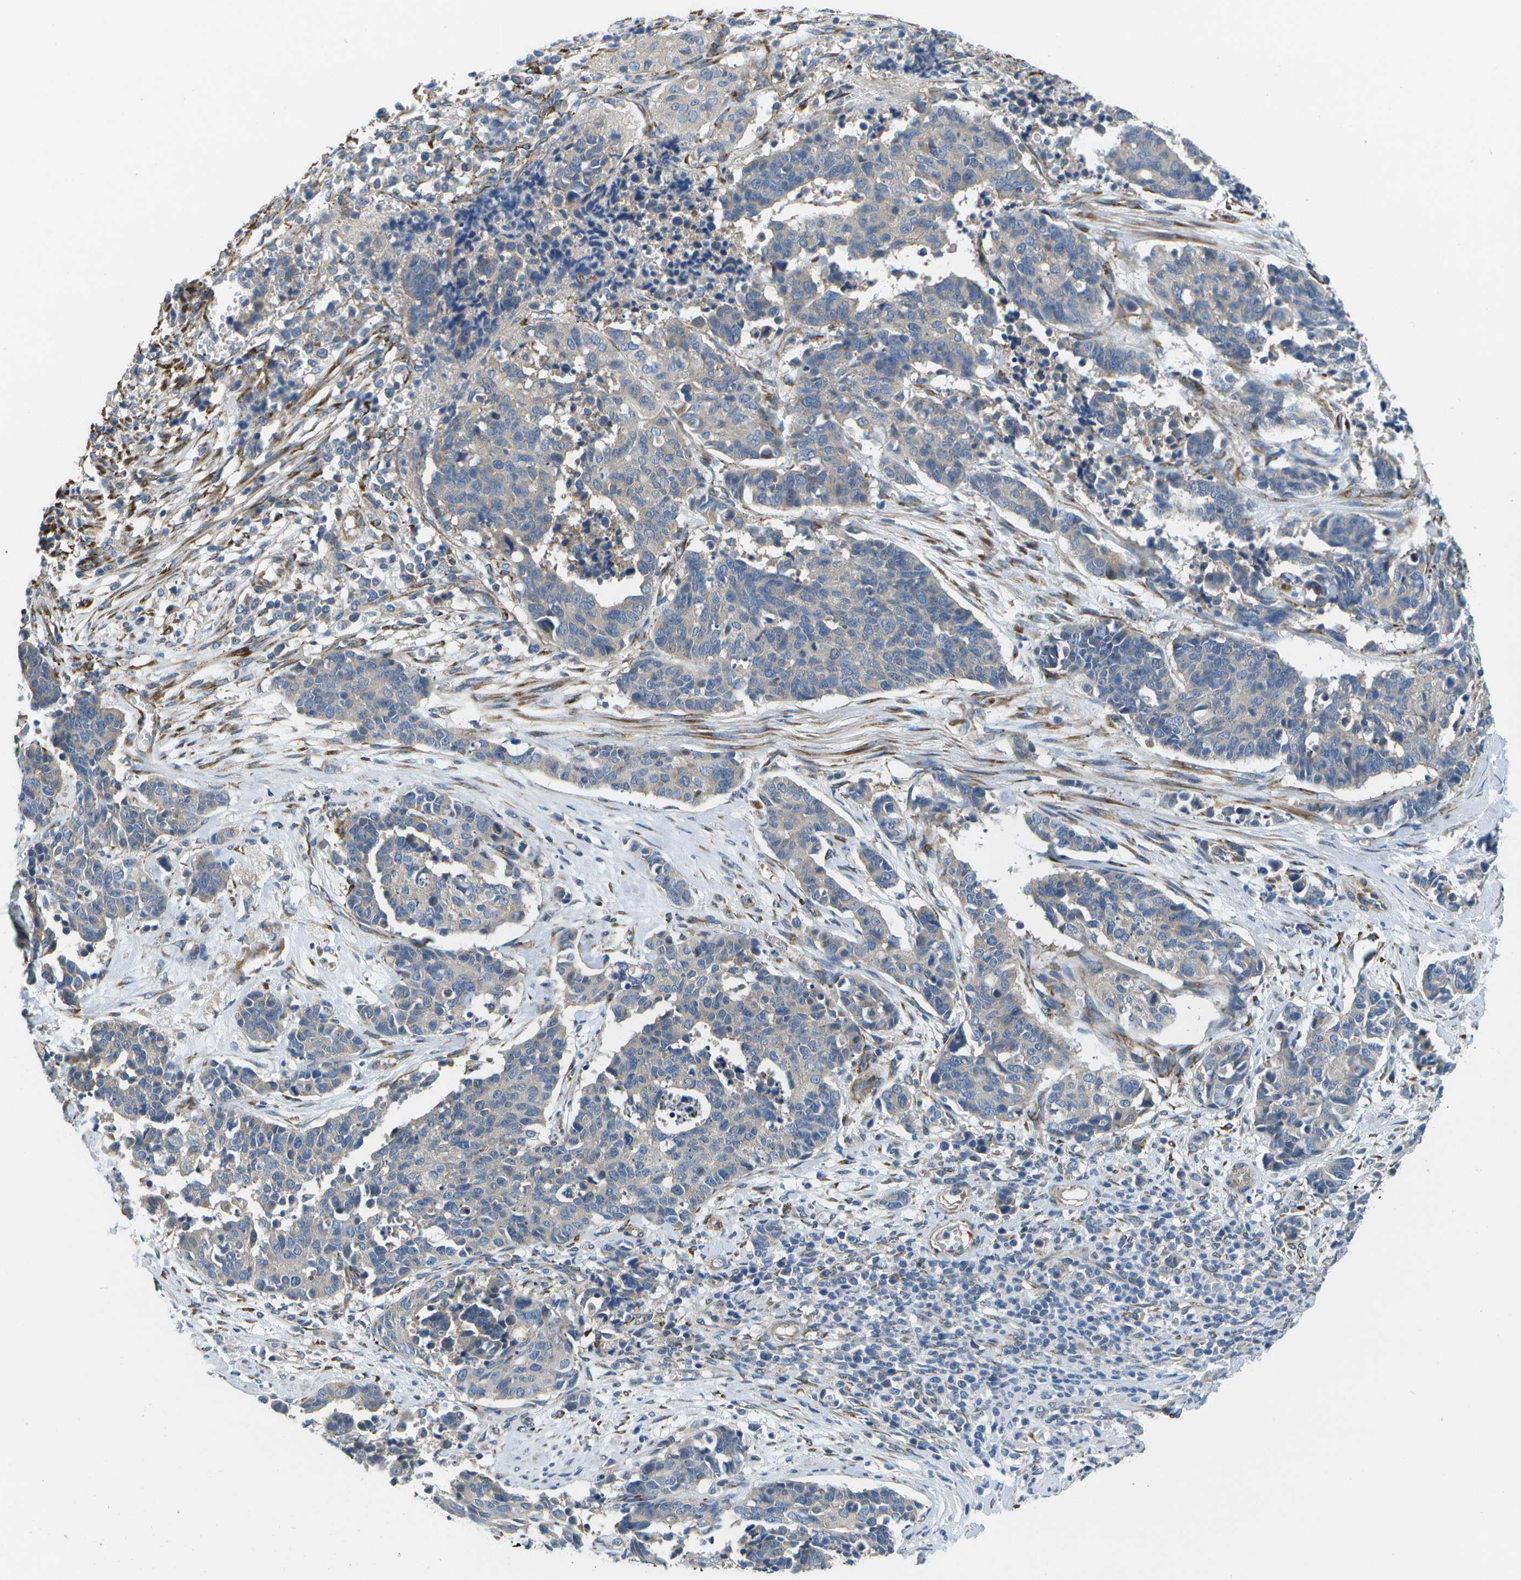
{"staining": {"intensity": "negative", "quantity": "none", "location": "none"}, "tissue": "cervical cancer", "cell_type": "Tumor cells", "image_type": "cancer", "snomed": [{"axis": "morphology", "description": "Squamous cell carcinoma, NOS"}, {"axis": "topography", "description": "Cervix"}], "caption": "Immunohistochemistry histopathology image of human cervical squamous cell carcinoma stained for a protein (brown), which exhibits no expression in tumor cells. (Brightfield microscopy of DAB IHC at high magnification).", "gene": "P3H1", "patient": {"sex": "female", "age": 35}}